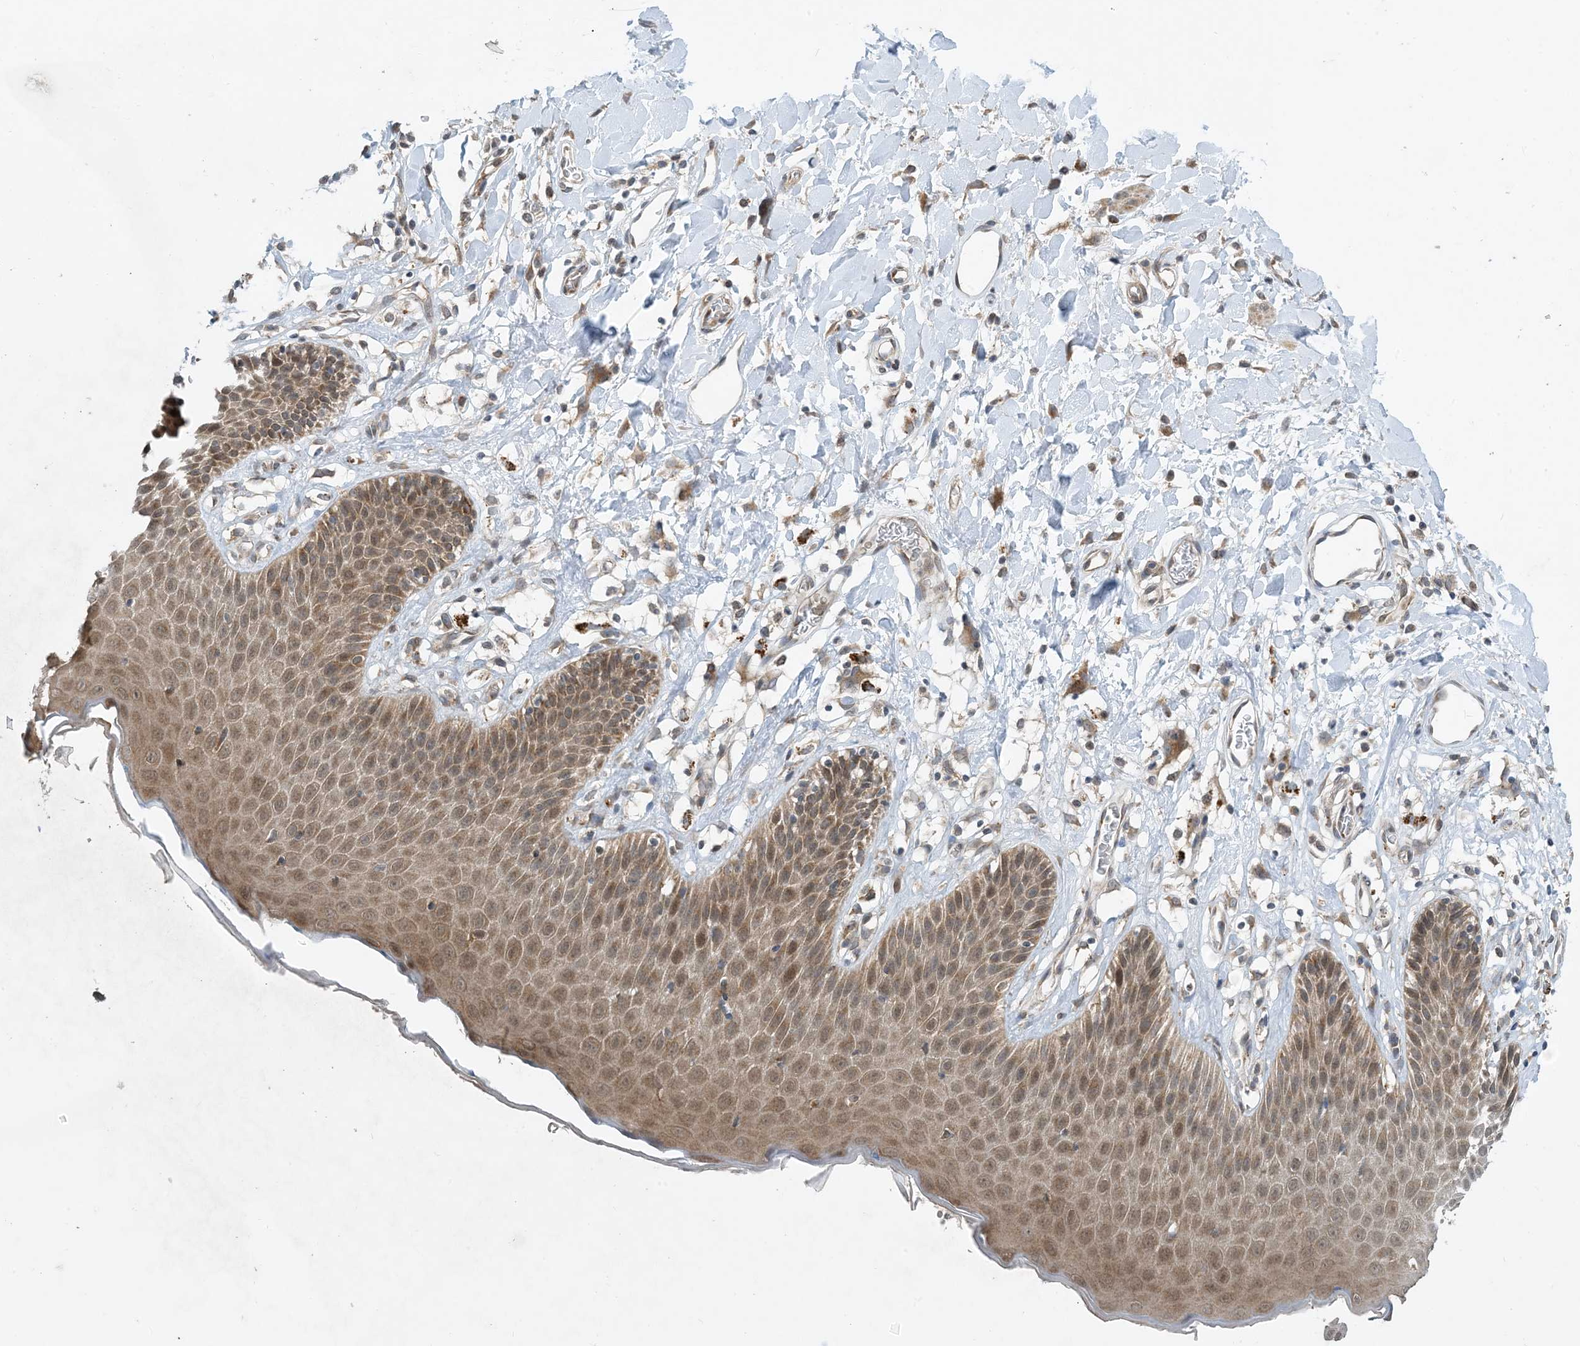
{"staining": {"intensity": "moderate", "quantity": ">75%", "location": "cytoplasmic/membranous,nuclear"}, "tissue": "skin", "cell_type": "Epidermal cells", "image_type": "normal", "snomed": [{"axis": "morphology", "description": "Normal tissue, NOS"}, {"axis": "topography", "description": "Vulva"}], "caption": "Brown immunohistochemical staining in benign human skin demonstrates moderate cytoplasmic/membranous,nuclear positivity in about >75% of epidermal cells.", "gene": "PHOSPHO2", "patient": {"sex": "female", "age": 68}}